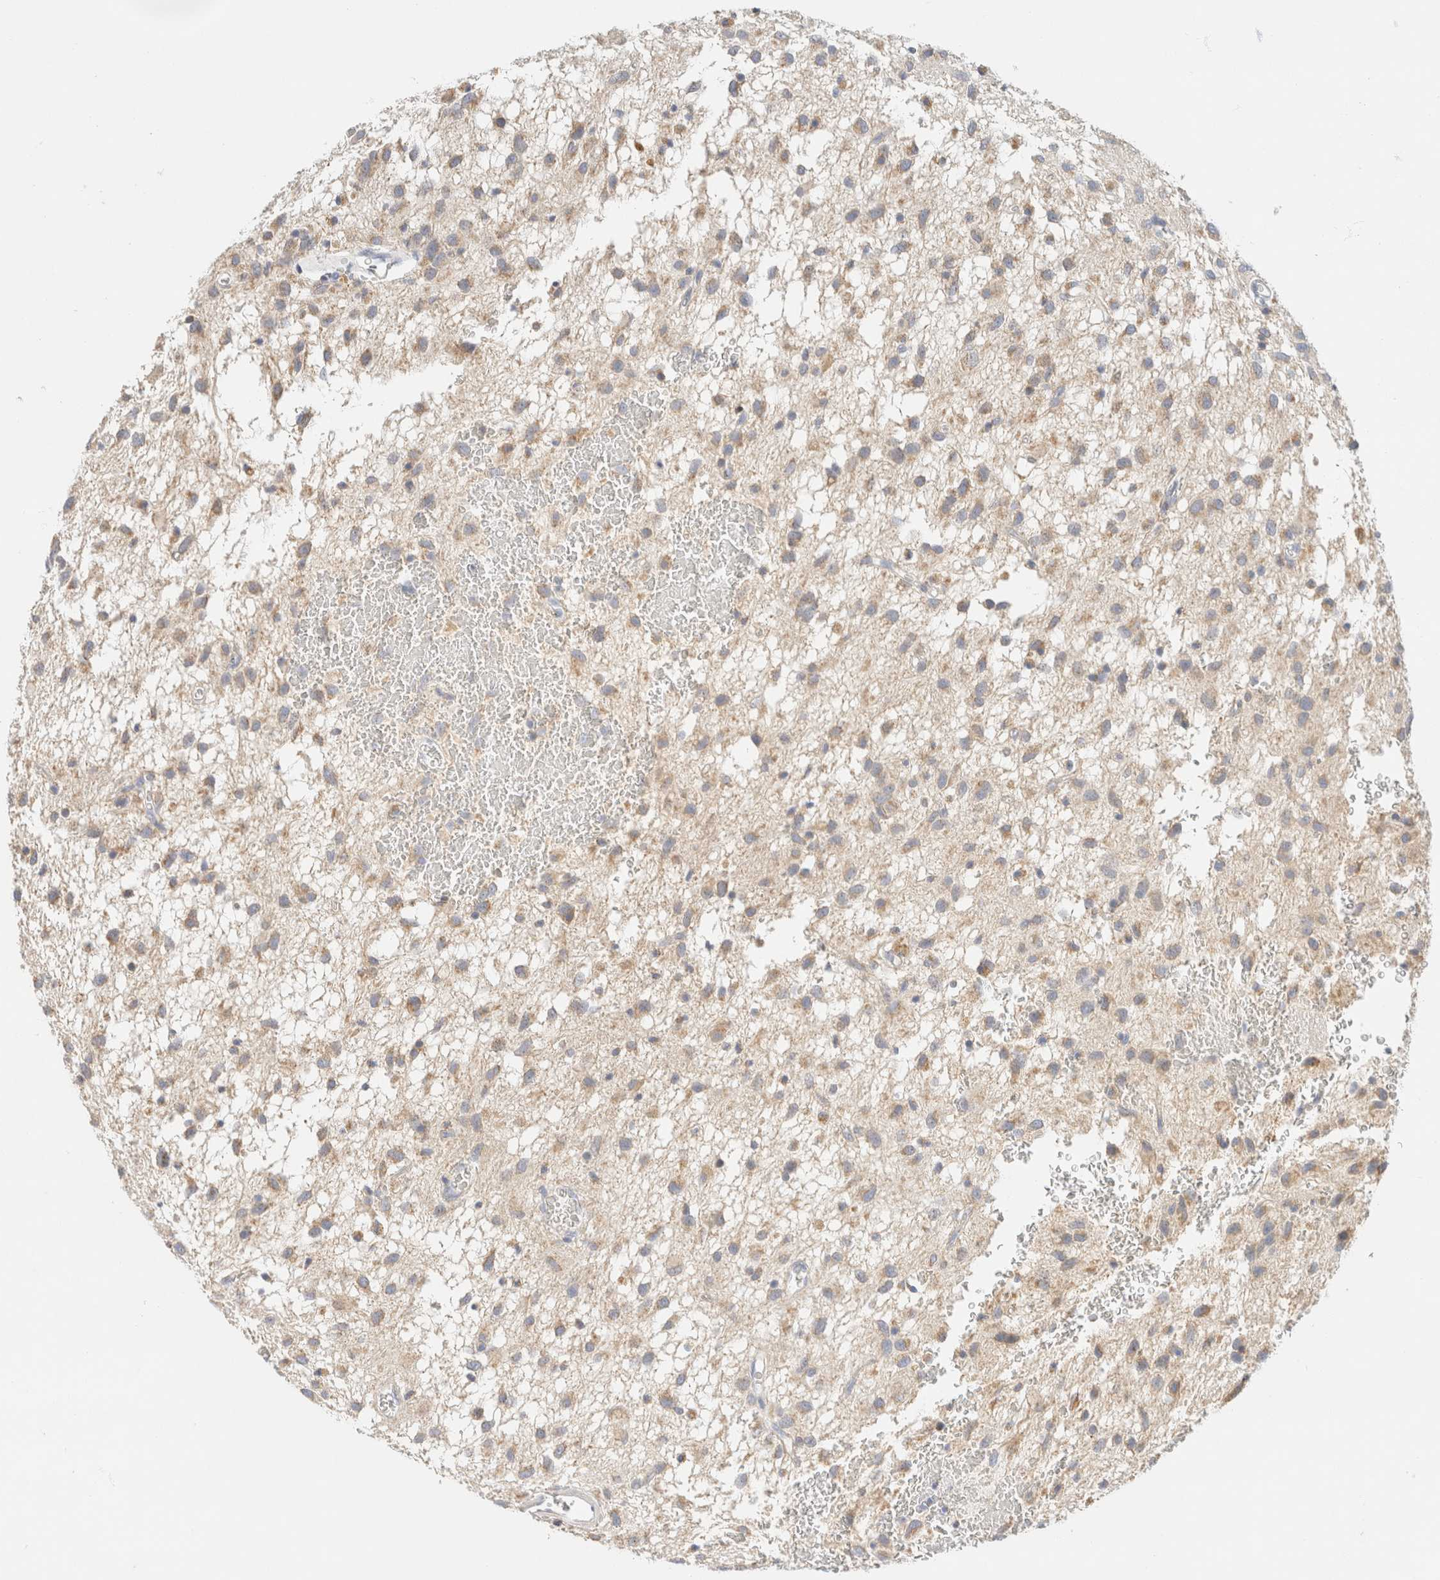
{"staining": {"intensity": "weak", "quantity": "25%-75%", "location": "cytoplasmic/membranous"}, "tissue": "glioma", "cell_type": "Tumor cells", "image_type": "cancer", "snomed": [{"axis": "morphology", "description": "Glioma, malignant, Low grade"}, {"axis": "topography", "description": "Brain"}], "caption": "Immunohistochemical staining of human malignant glioma (low-grade) demonstrates low levels of weak cytoplasmic/membranous staining in about 25%-75% of tumor cells. Ihc stains the protein of interest in brown and the nuclei are stained blue.", "gene": "HDHD3", "patient": {"sex": "male", "age": 77}}